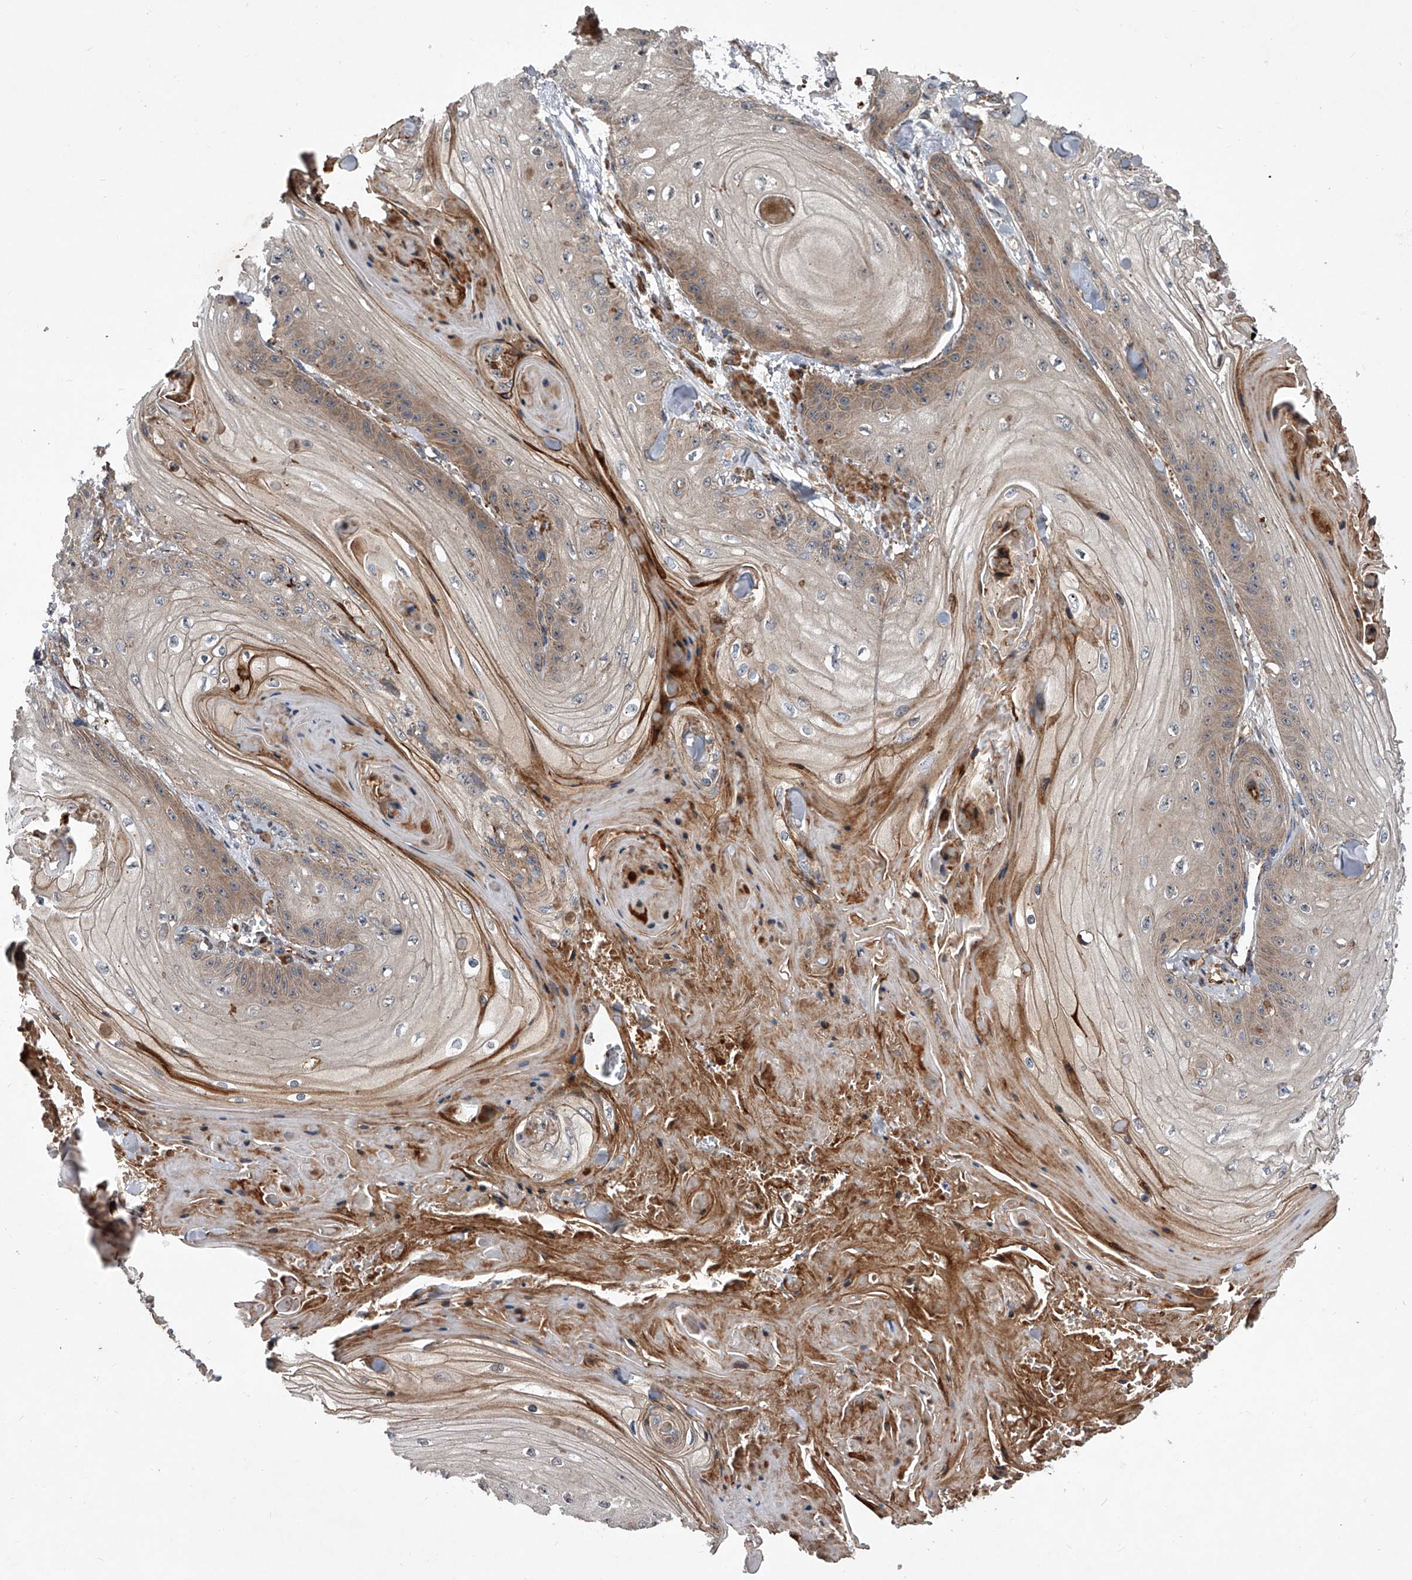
{"staining": {"intensity": "weak", "quantity": "25%-75%", "location": "cytoplasmic/membranous"}, "tissue": "skin cancer", "cell_type": "Tumor cells", "image_type": "cancer", "snomed": [{"axis": "morphology", "description": "Squamous cell carcinoma, NOS"}, {"axis": "topography", "description": "Skin"}], "caption": "Human skin cancer (squamous cell carcinoma) stained with a brown dye displays weak cytoplasmic/membranous positive staining in approximately 25%-75% of tumor cells.", "gene": "USP47", "patient": {"sex": "male", "age": 74}}